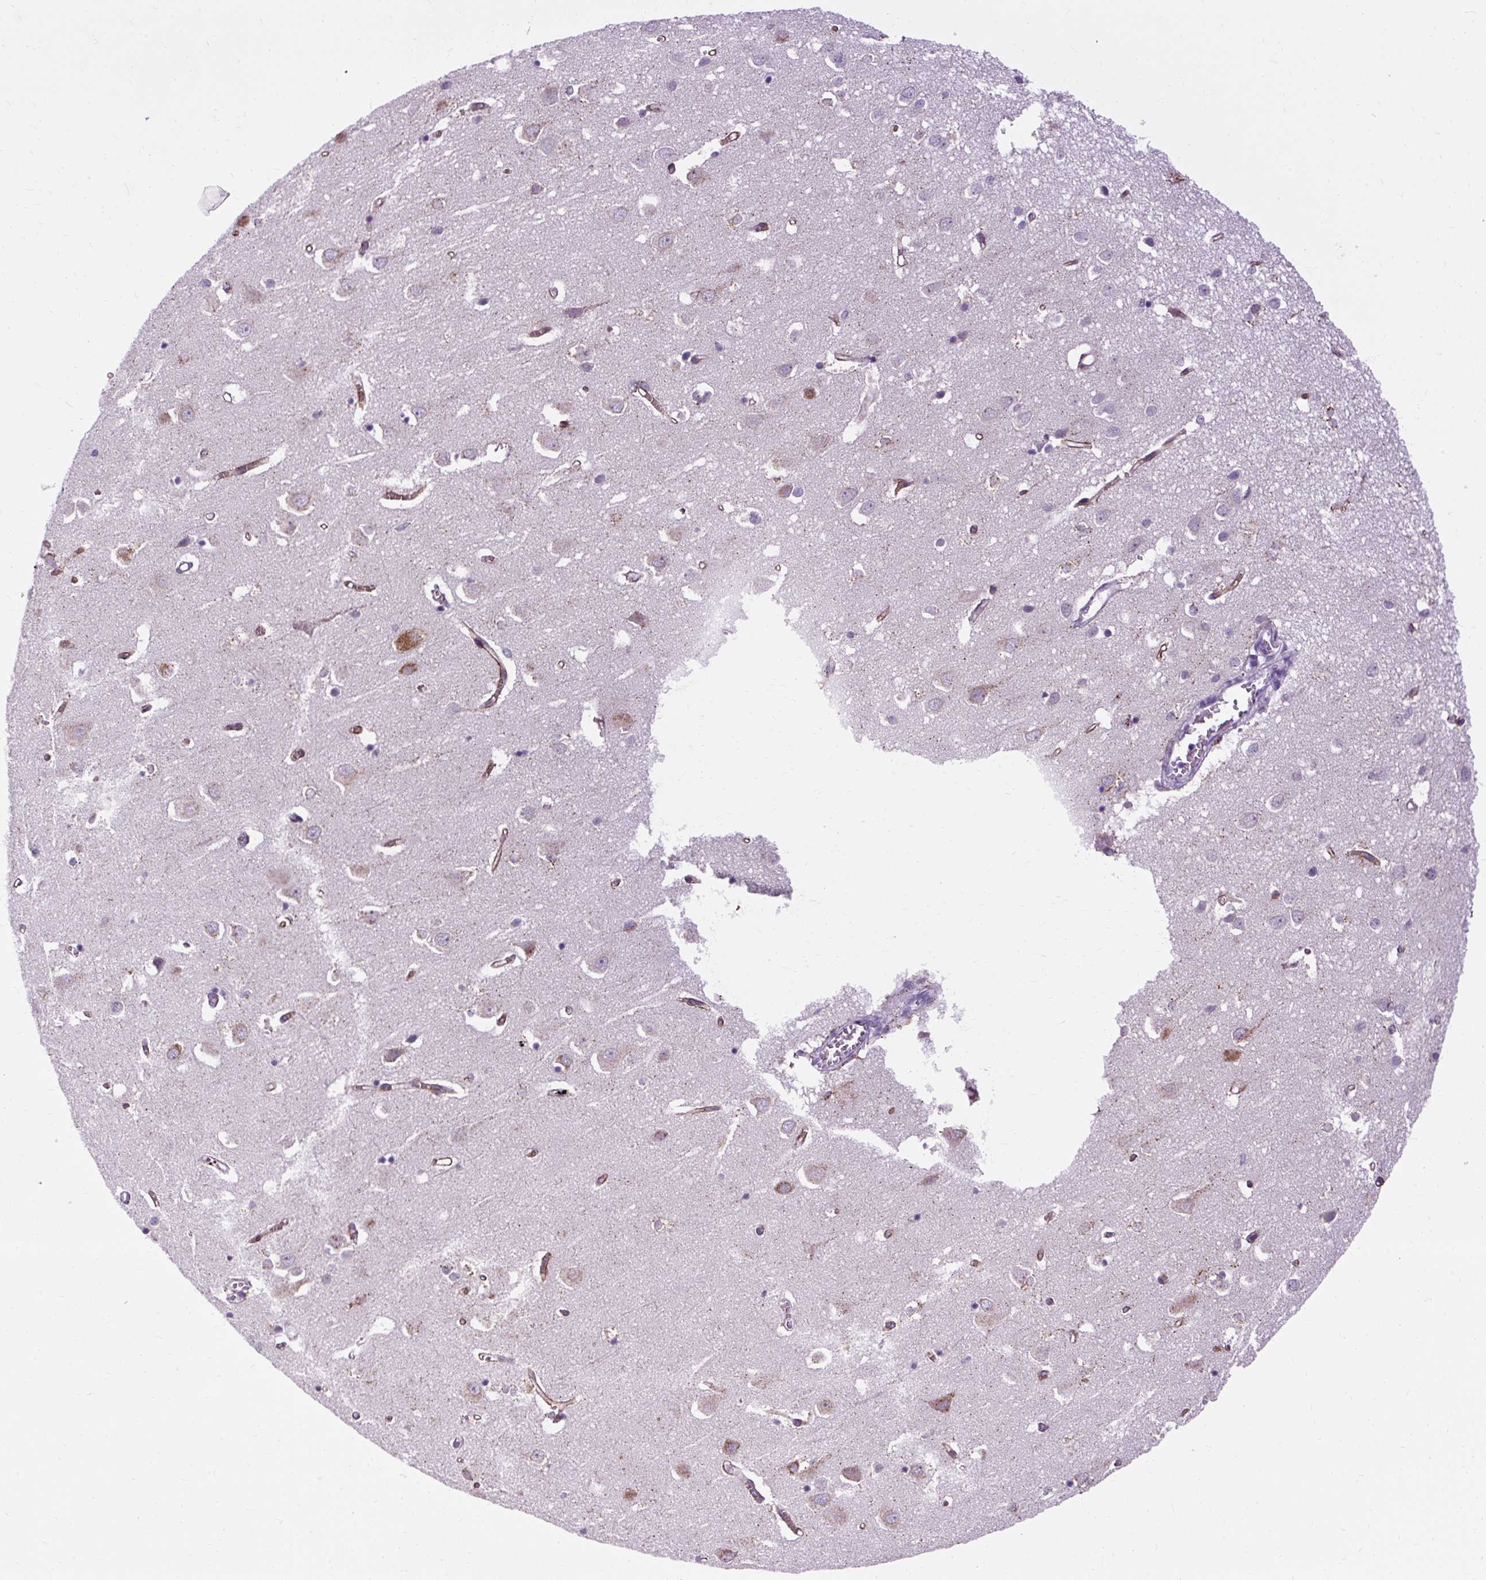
{"staining": {"intensity": "moderate", "quantity": "<25%", "location": "cytoplasmic/membranous"}, "tissue": "cerebral cortex", "cell_type": "Endothelial cells", "image_type": "normal", "snomed": [{"axis": "morphology", "description": "Normal tissue, NOS"}, {"axis": "topography", "description": "Cerebral cortex"}], "caption": "Immunohistochemical staining of normal human cerebral cortex exhibits <25% levels of moderate cytoplasmic/membranous protein staining in about <25% of endothelial cells. (DAB IHC with brightfield microscopy, high magnification).", "gene": "B3GNT4", "patient": {"sex": "male", "age": 70}}